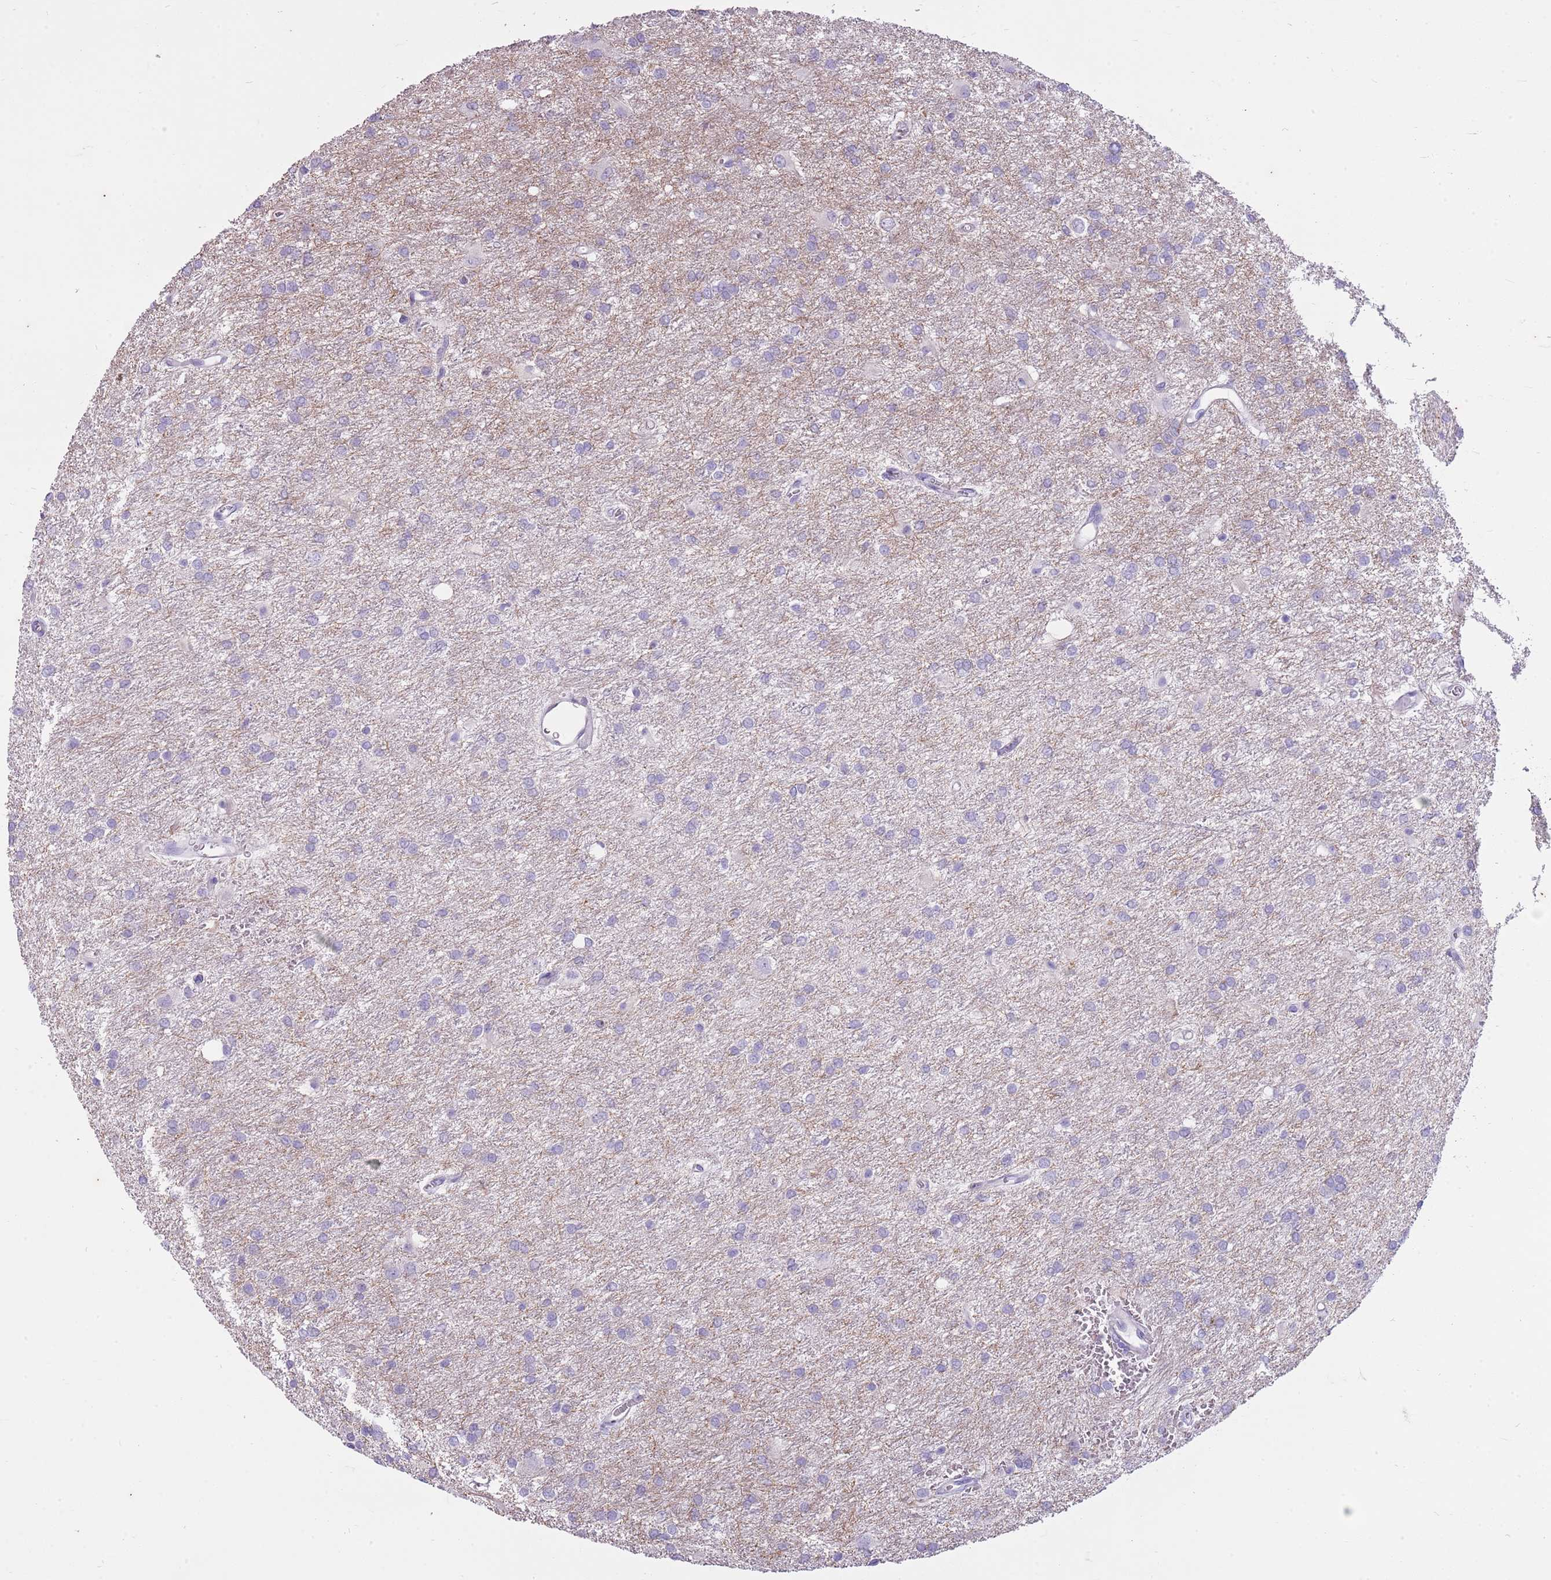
{"staining": {"intensity": "negative", "quantity": "none", "location": "none"}, "tissue": "glioma", "cell_type": "Tumor cells", "image_type": "cancer", "snomed": [{"axis": "morphology", "description": "Glioma, malignant, High grade"}, {"axis": "topography", "description": "Brain"}], "caption": "Tumor cells show no significant protein positivity in malignant glioma (high-grade).", "gene": "CNPPD1", "patient": {"sex": "female", "age": 50}}